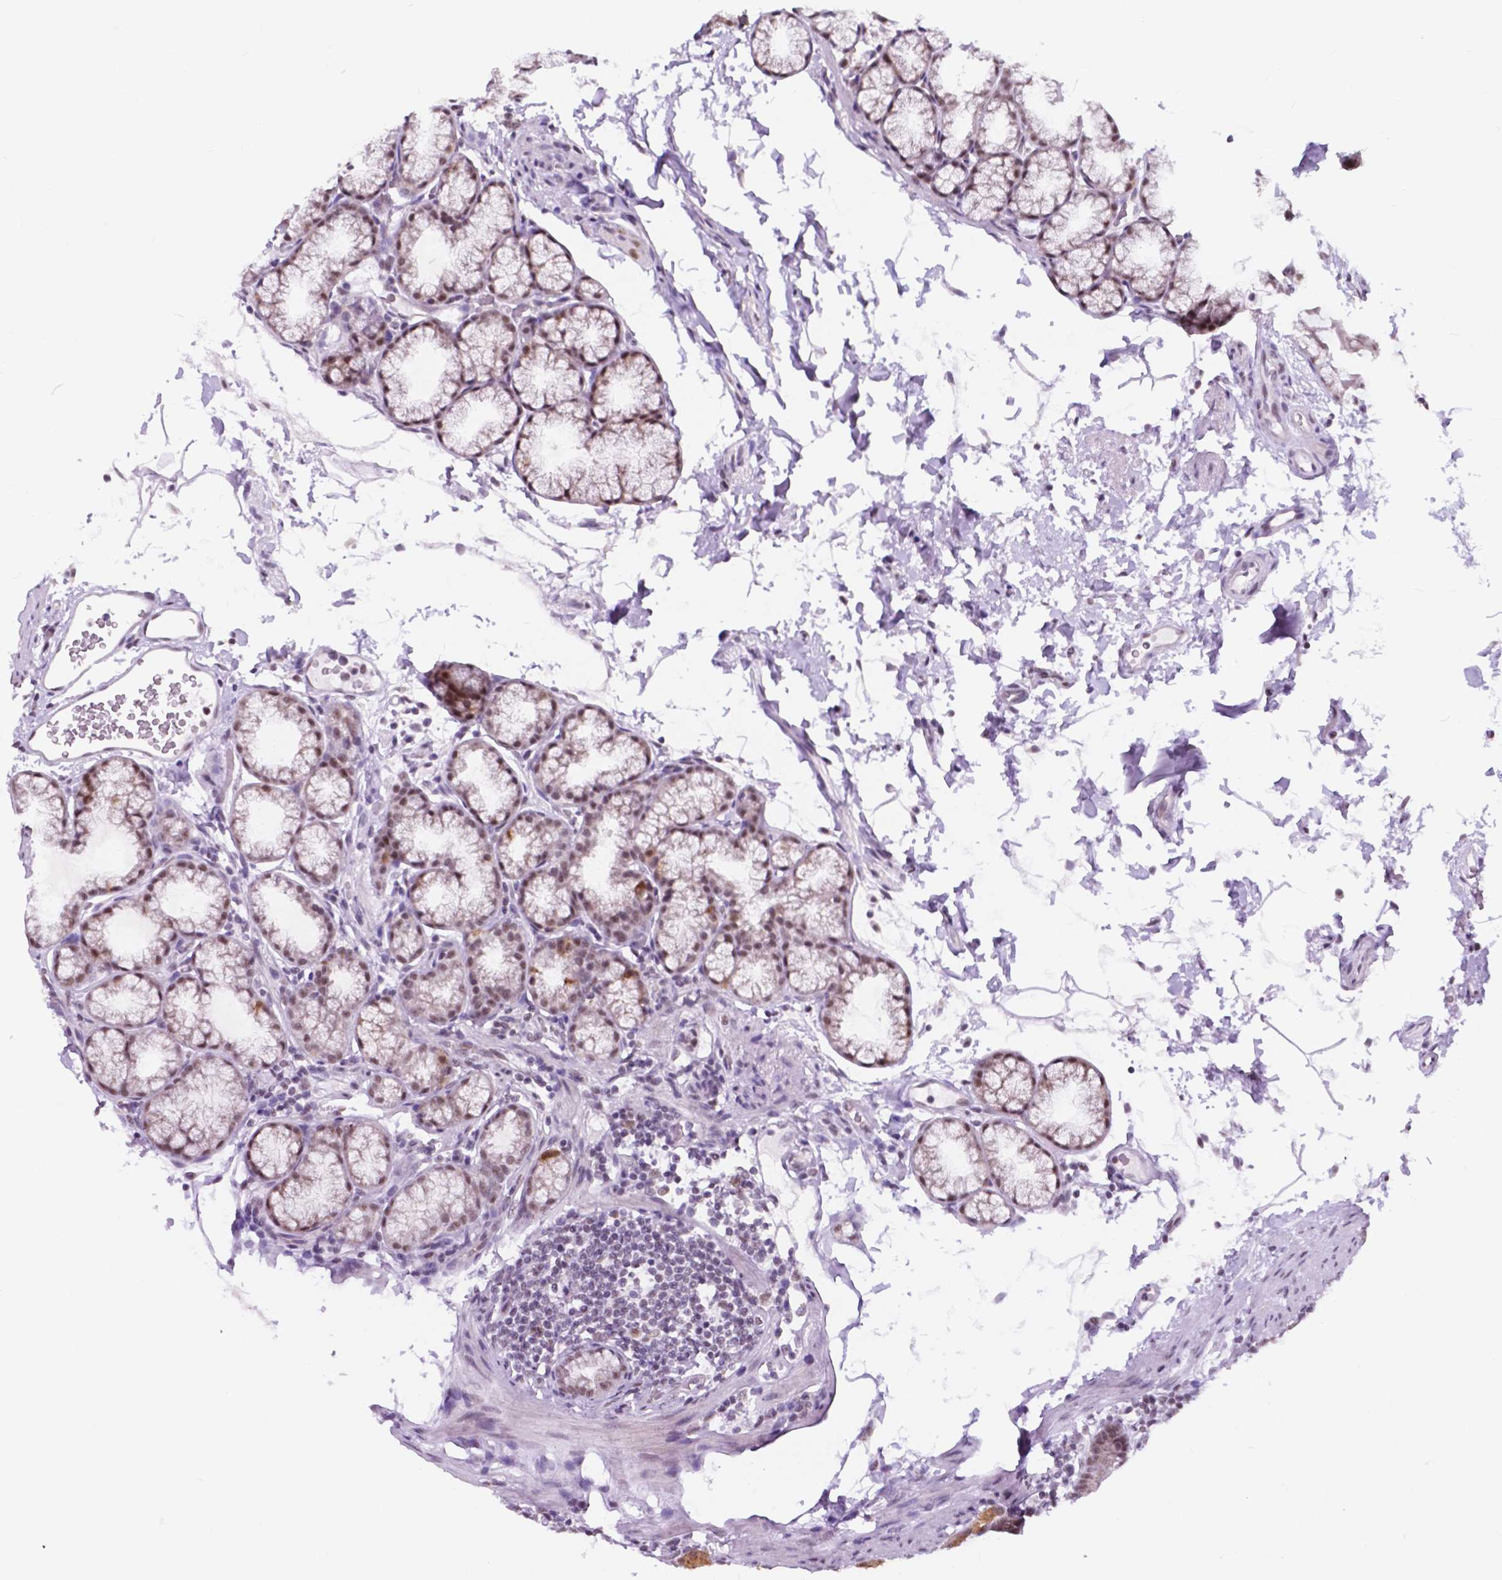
{"staining": {"intensity": "weak", "quantity": "25%-75%", "location": "cytoplasmic/membranous,nuclear"}, "tissue": "duodenum", "cell_type": "Glandular cells", "image_type": "normal", "snomed": [{"axis": "morphology", "description": "Normal tissue, NOS"}, {"axis": "topography", "description": "Pancreas"}, {"axis": "topography", "description": "Duodenum"}], "caption": "Immunohistochemistry staining of unremarkable duodenum, which exhibits low levels of weak cytoplasmic/membranous,nuclear expression in approximately 25%-75% of glandular cells indicating weak cytoplasmic/membranous,nuclear protein positivity. The staining was performed using DAB (3,3'-diaminobenzidine) (brown) for protein detection and nuclei were counterstained in hematoxylin (blue).", "gene": "BCAS2", "patient": {"sex": "male", "age": 59}}